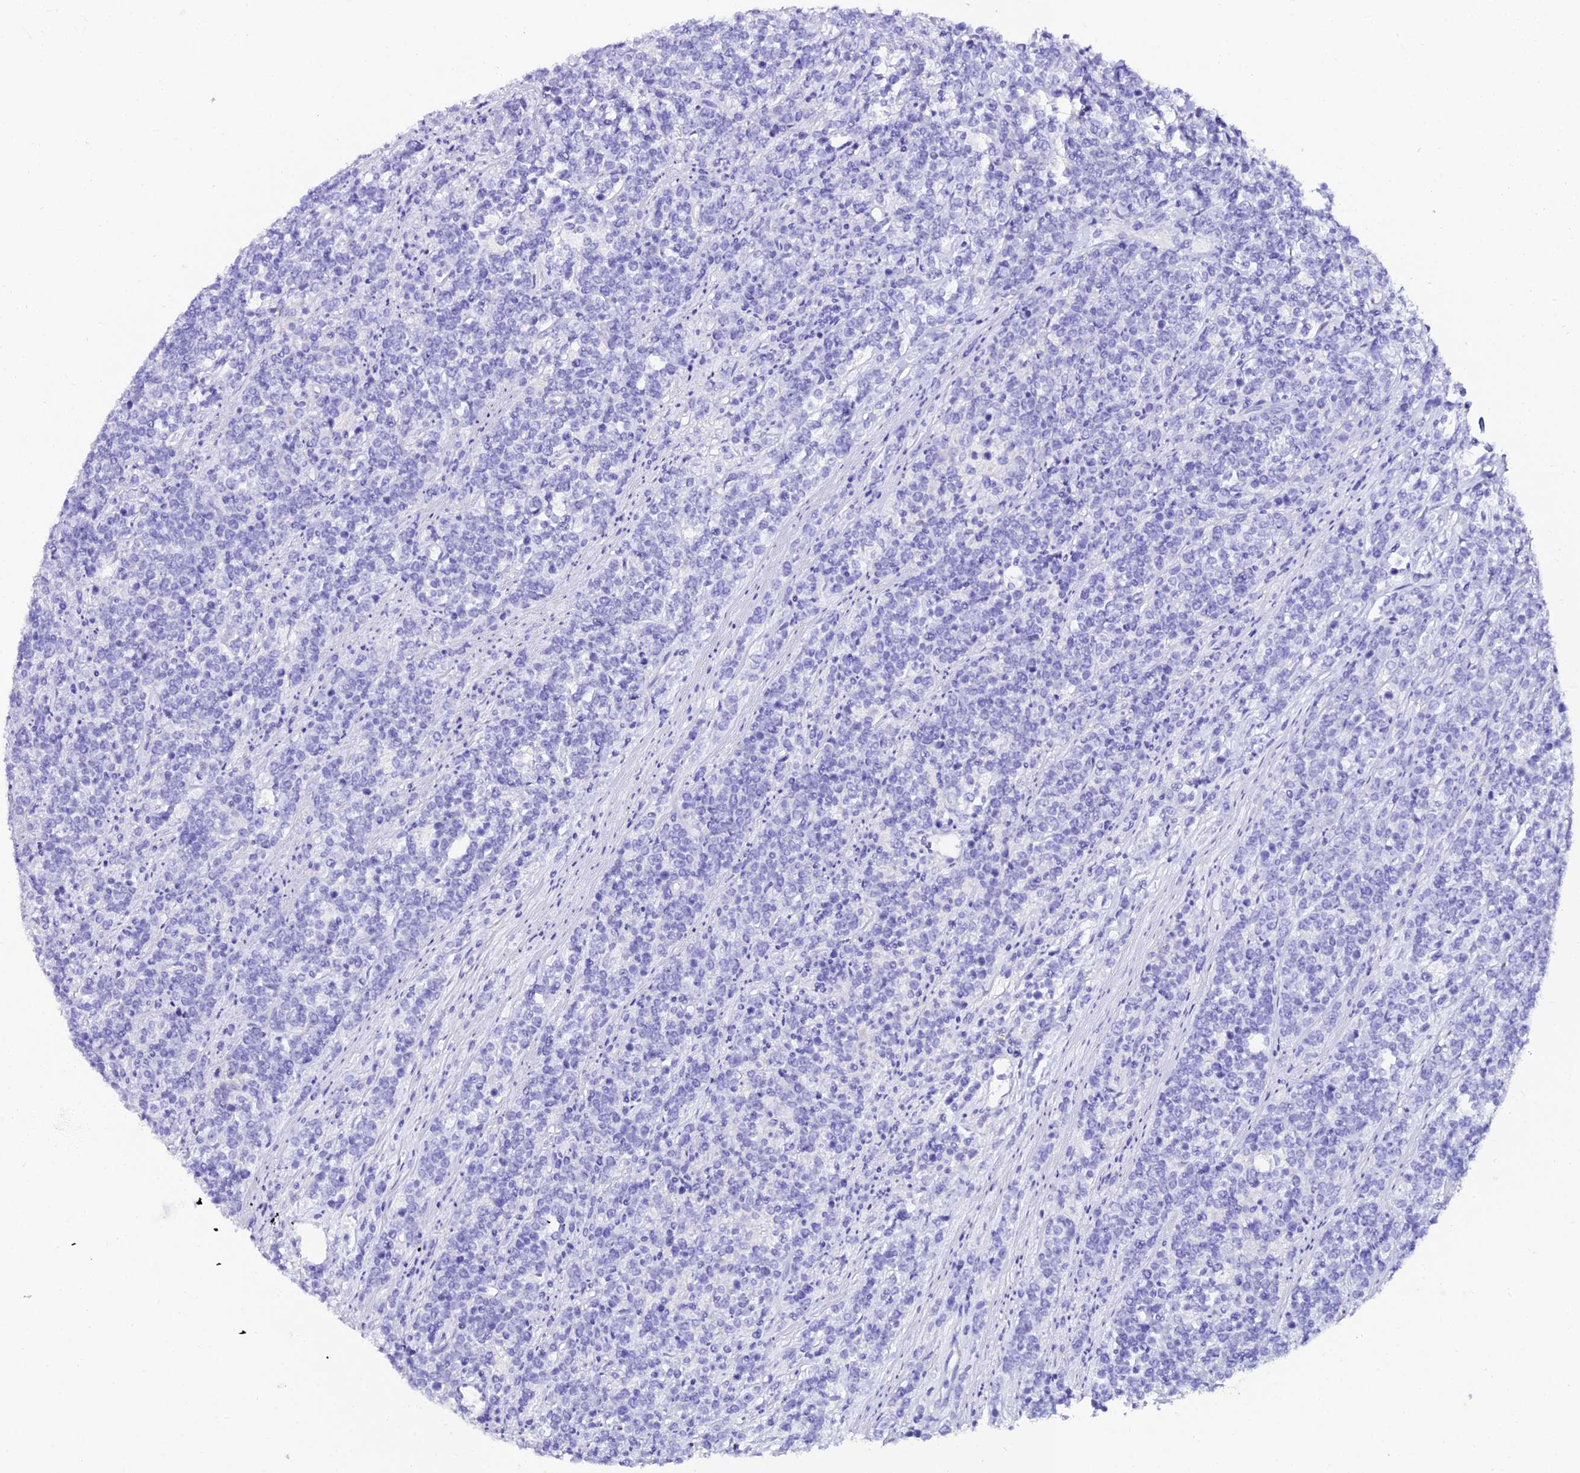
{"staining": {"intensity": "negative", "quantity": "none", "location": "none"}, "tissue": "lymphoma", "cell_type": "Tumor cells", "image_type": "cancer", "snomed": [{"axis": "morphology", "description": "Malignant lymphoma, non-Hodgkin's type, High grade"}, {"axis": "topography", "description": "Small intestine"}], "caption": "This is an immunohistochemistry (IHC) micrograph of human lymphoma. There is no expression in tumor cells.", "gene": "OR4D5", "patient": {"sex": "male", "age": 8}}